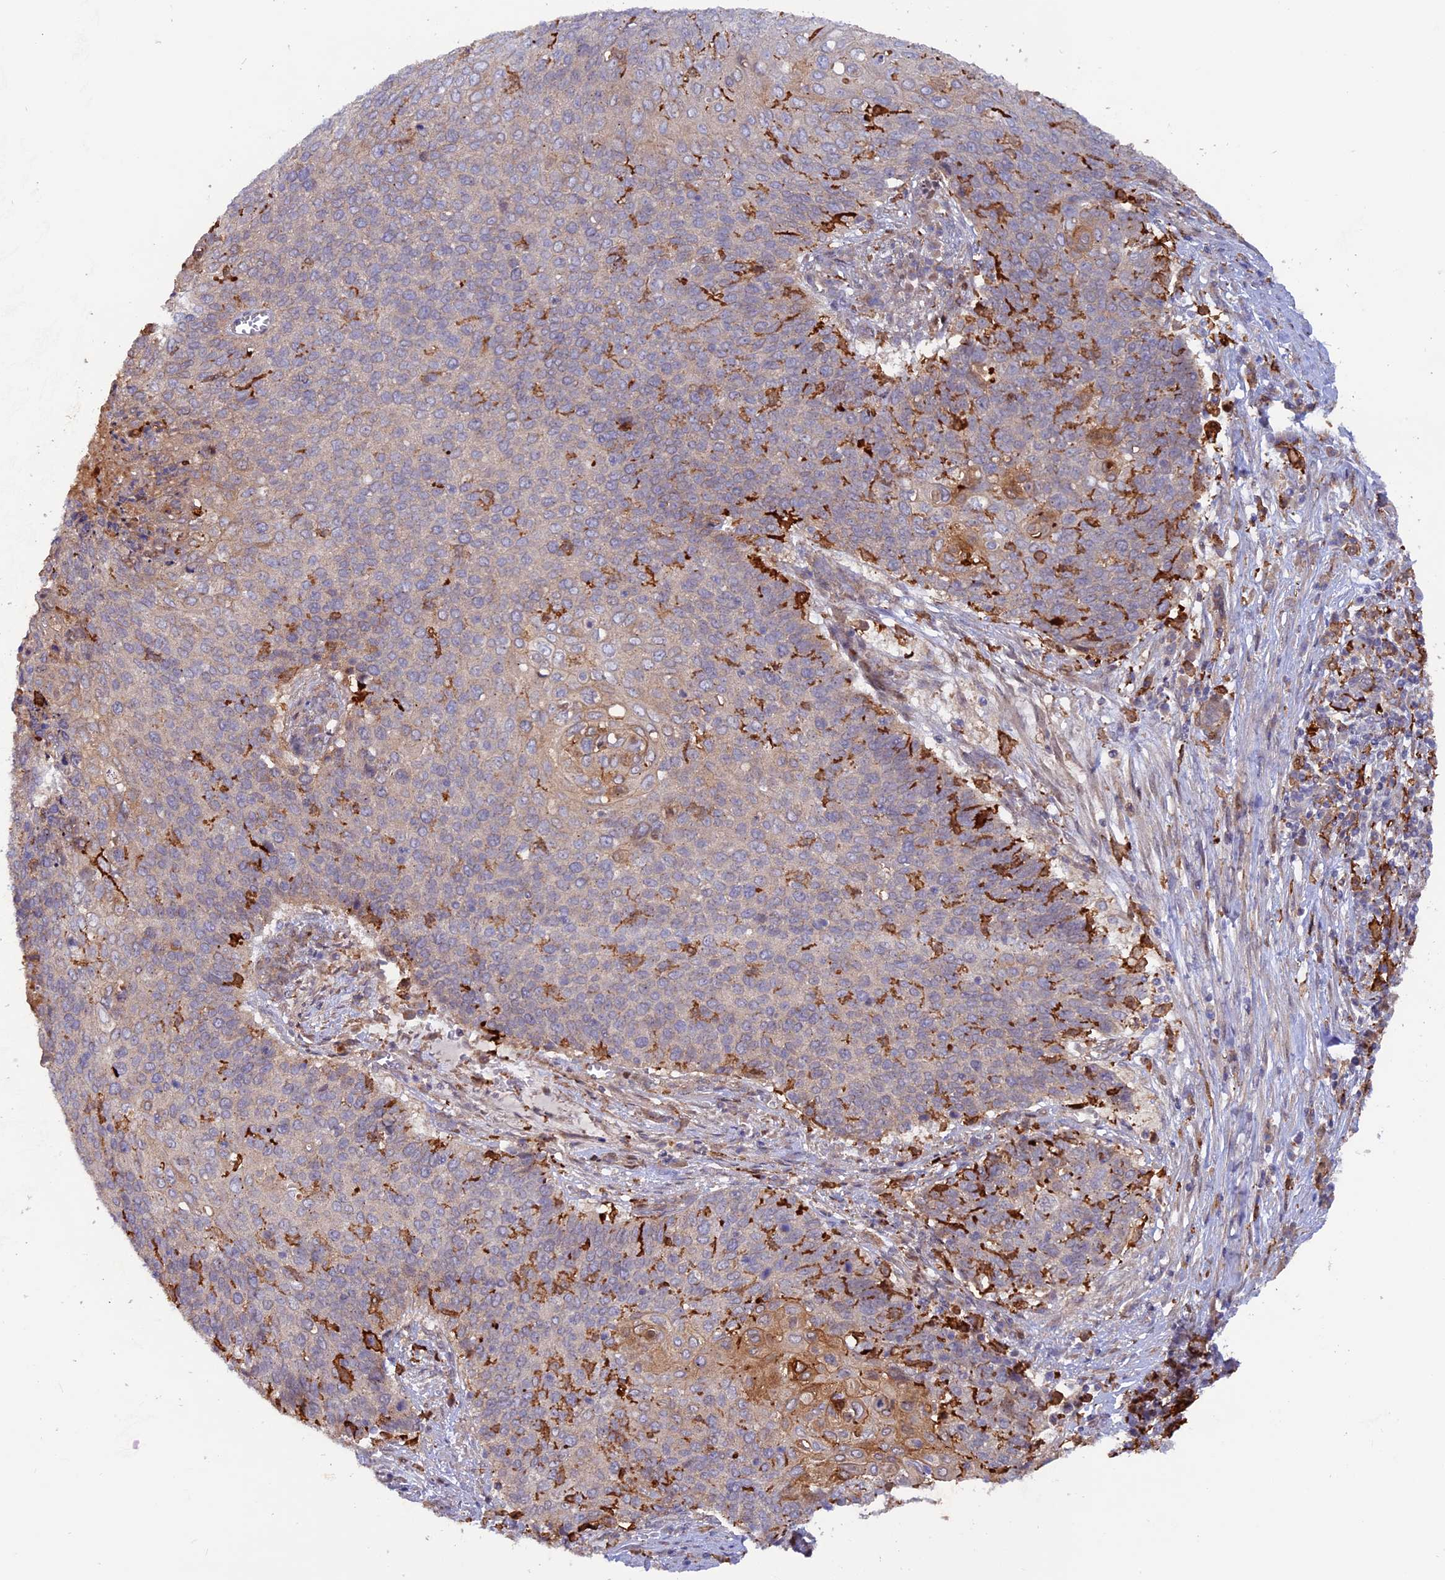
{"staining": {"intensity": "moderate", "quantity": "<25%", "location": "cytoplasmic/membranous"}, "tissue": "cervical cancer", "cell_type": "Tumor cells", "image_type": "cancer", "snomed": [{"axis": "morphology", "description": "Squamous cell carcinoma, NOS"}, {"axis": "topography", "description": "Cervix"}], "caption": "An IHC micrograph of neoplastic tissue is shown. Protein staining in brown shows moderate cytoplasmic/membranous positivity in squamous cell carcinoma (cervical) within tumor cells.", "gene": "FERMT1", "patient": {"sex": "female", "age": 39}}